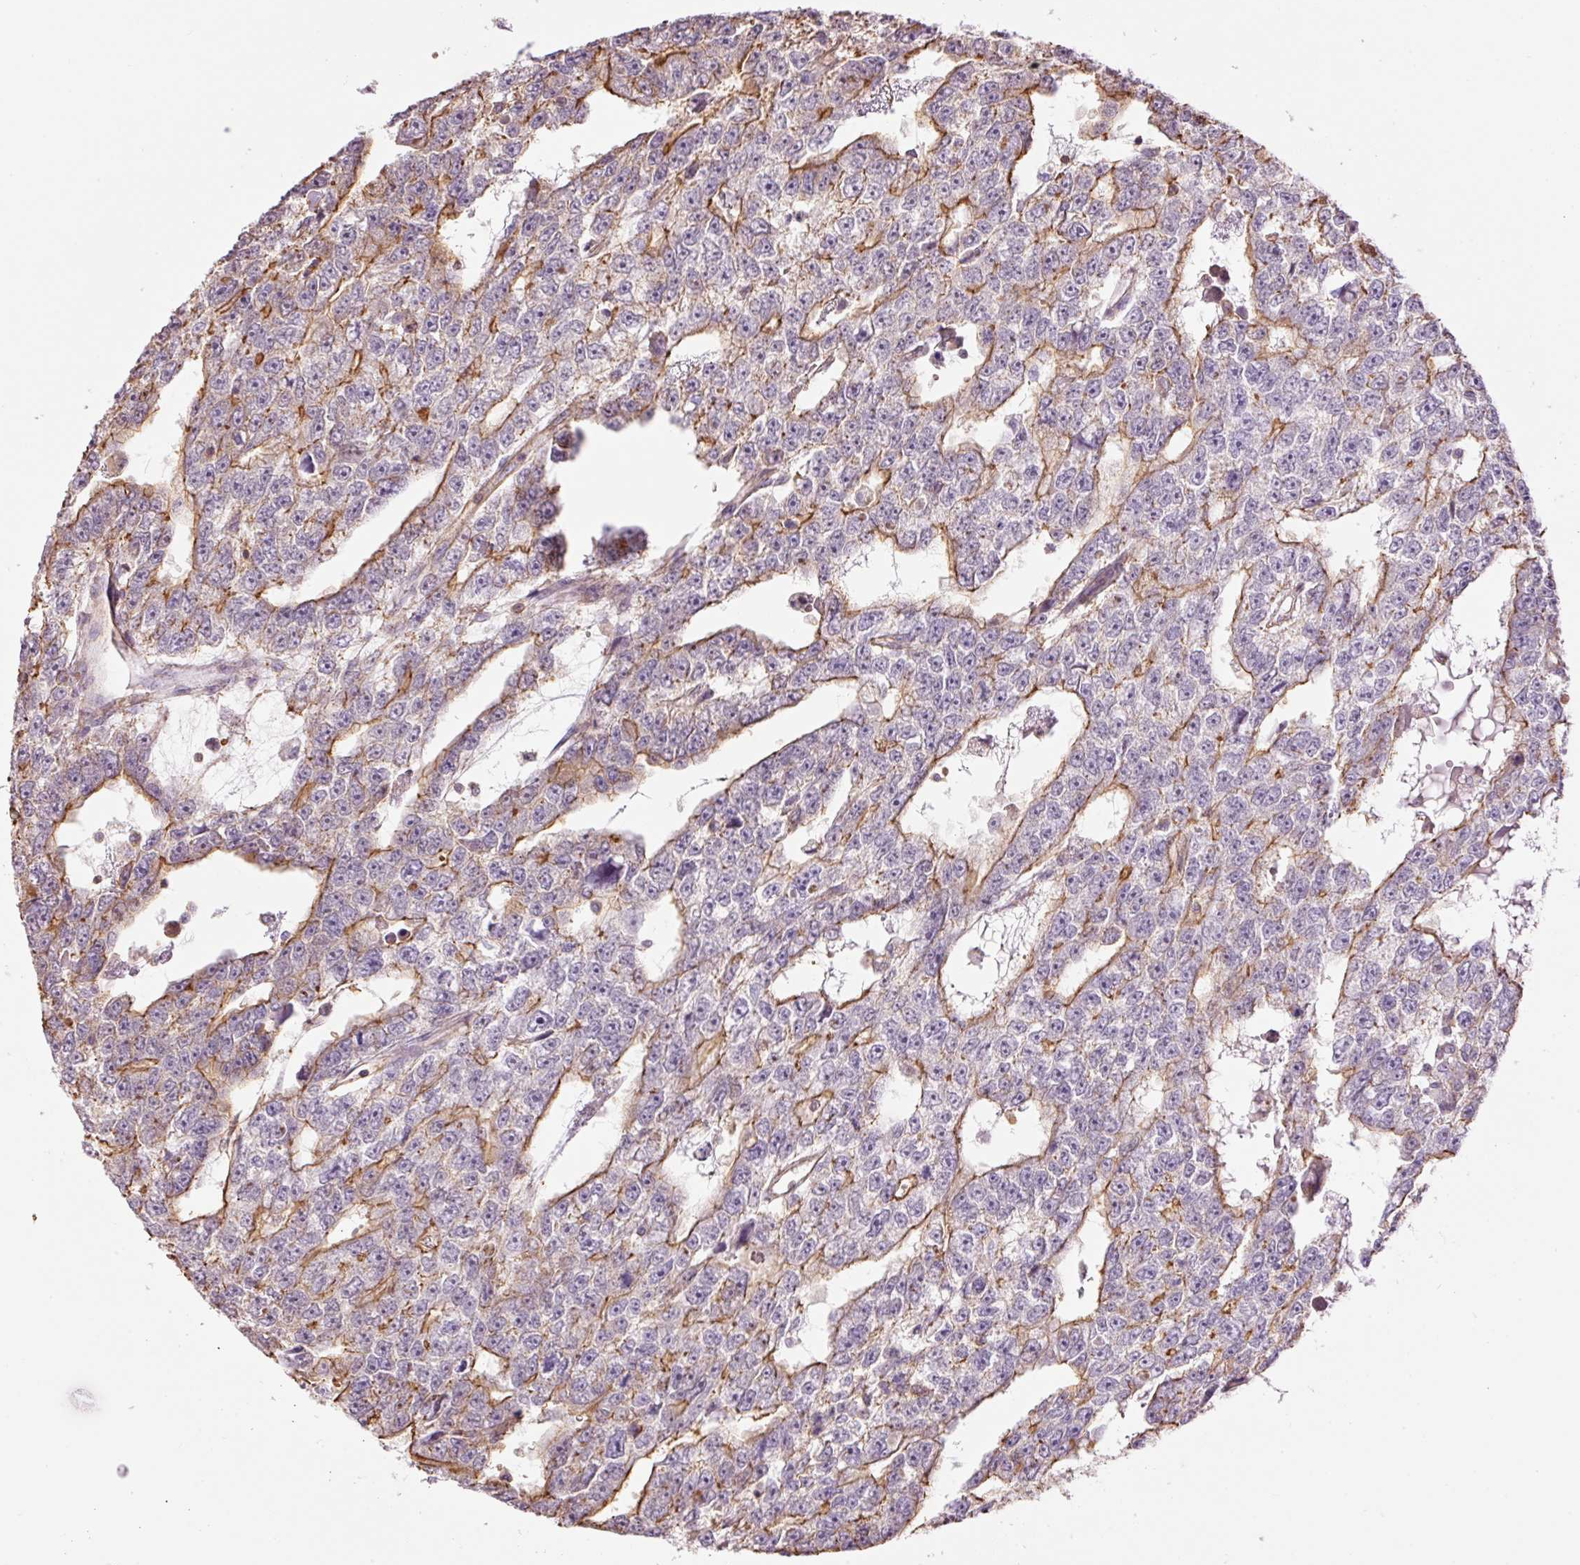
{"staining": {"intensity": "moderate", "quantity": "<25%", "location": "cytoplasmic/membranous"}, "tissue": "testis cancer", "cell_type": "Tumor cells", "image_type": "cancer", "snomed": [{"axis": "morphology", "description": "Carcinoma, Embryonal, NOS"}, {"axis": "topography", "description": "Testis"}], "caption": "Testis cancer was stained to show a protein in brown. There is low levels of moderate cytoplasmic/membranous positivity in about <25% of tumor cells.", "gene": "PPP1R1B", "patient": {"sex": "male", "age": 20}}